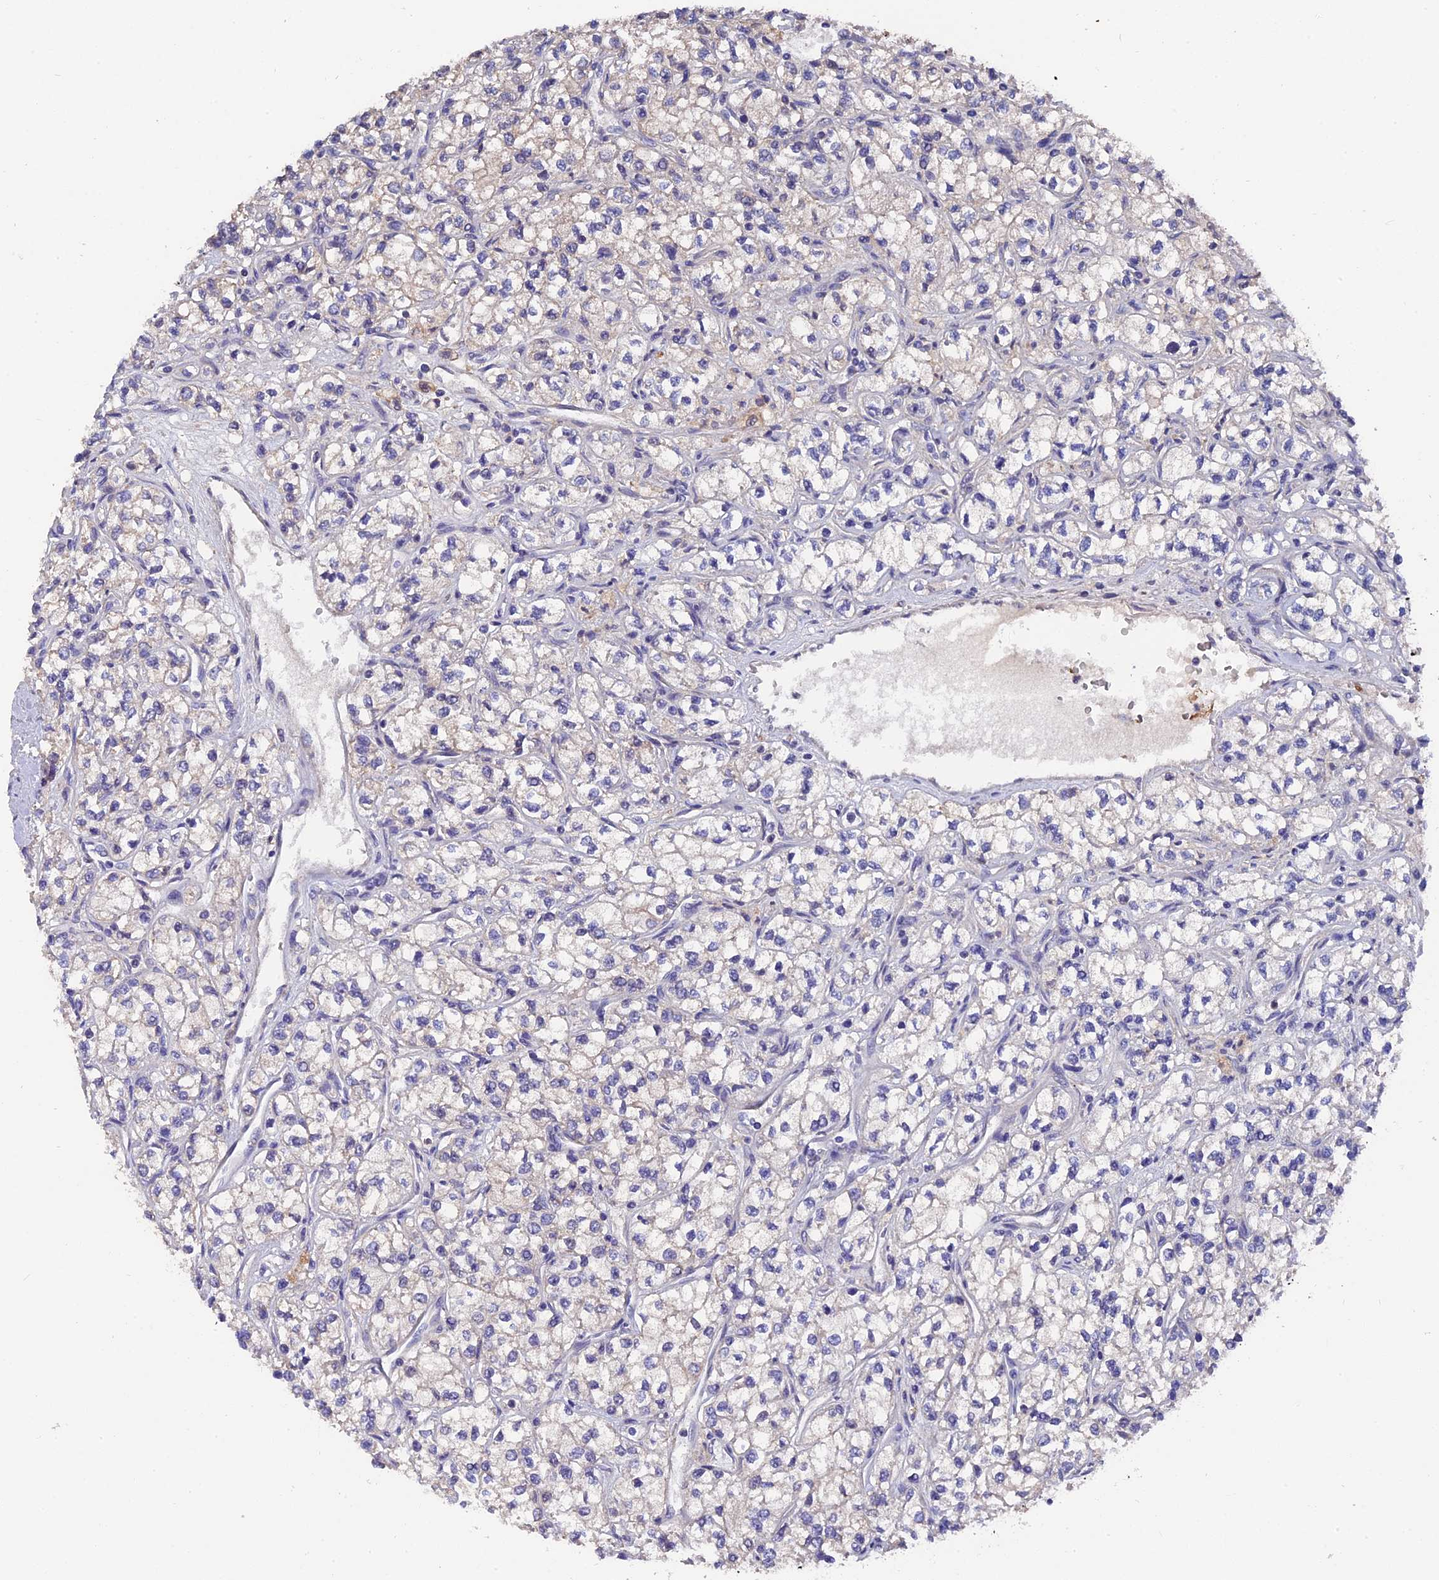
{"staining": {"intensity": "negative", "quantity": "none", "location": "none"}, "tissue": "renal cancer", "cell_type": "Tumor cells", "image_type": "cancer", "snomed": [{"axis": "morphology", "description": "Adenocarcinoma, NOS"}, {"axis": "topography", "description": "Kidney"}], "caption": "This is an IHC histopathology image of renal cancer. There is no staining in tumor cells.", "gene": "ZCCHC2", "patient": {"sex": "male", "age": 80}}